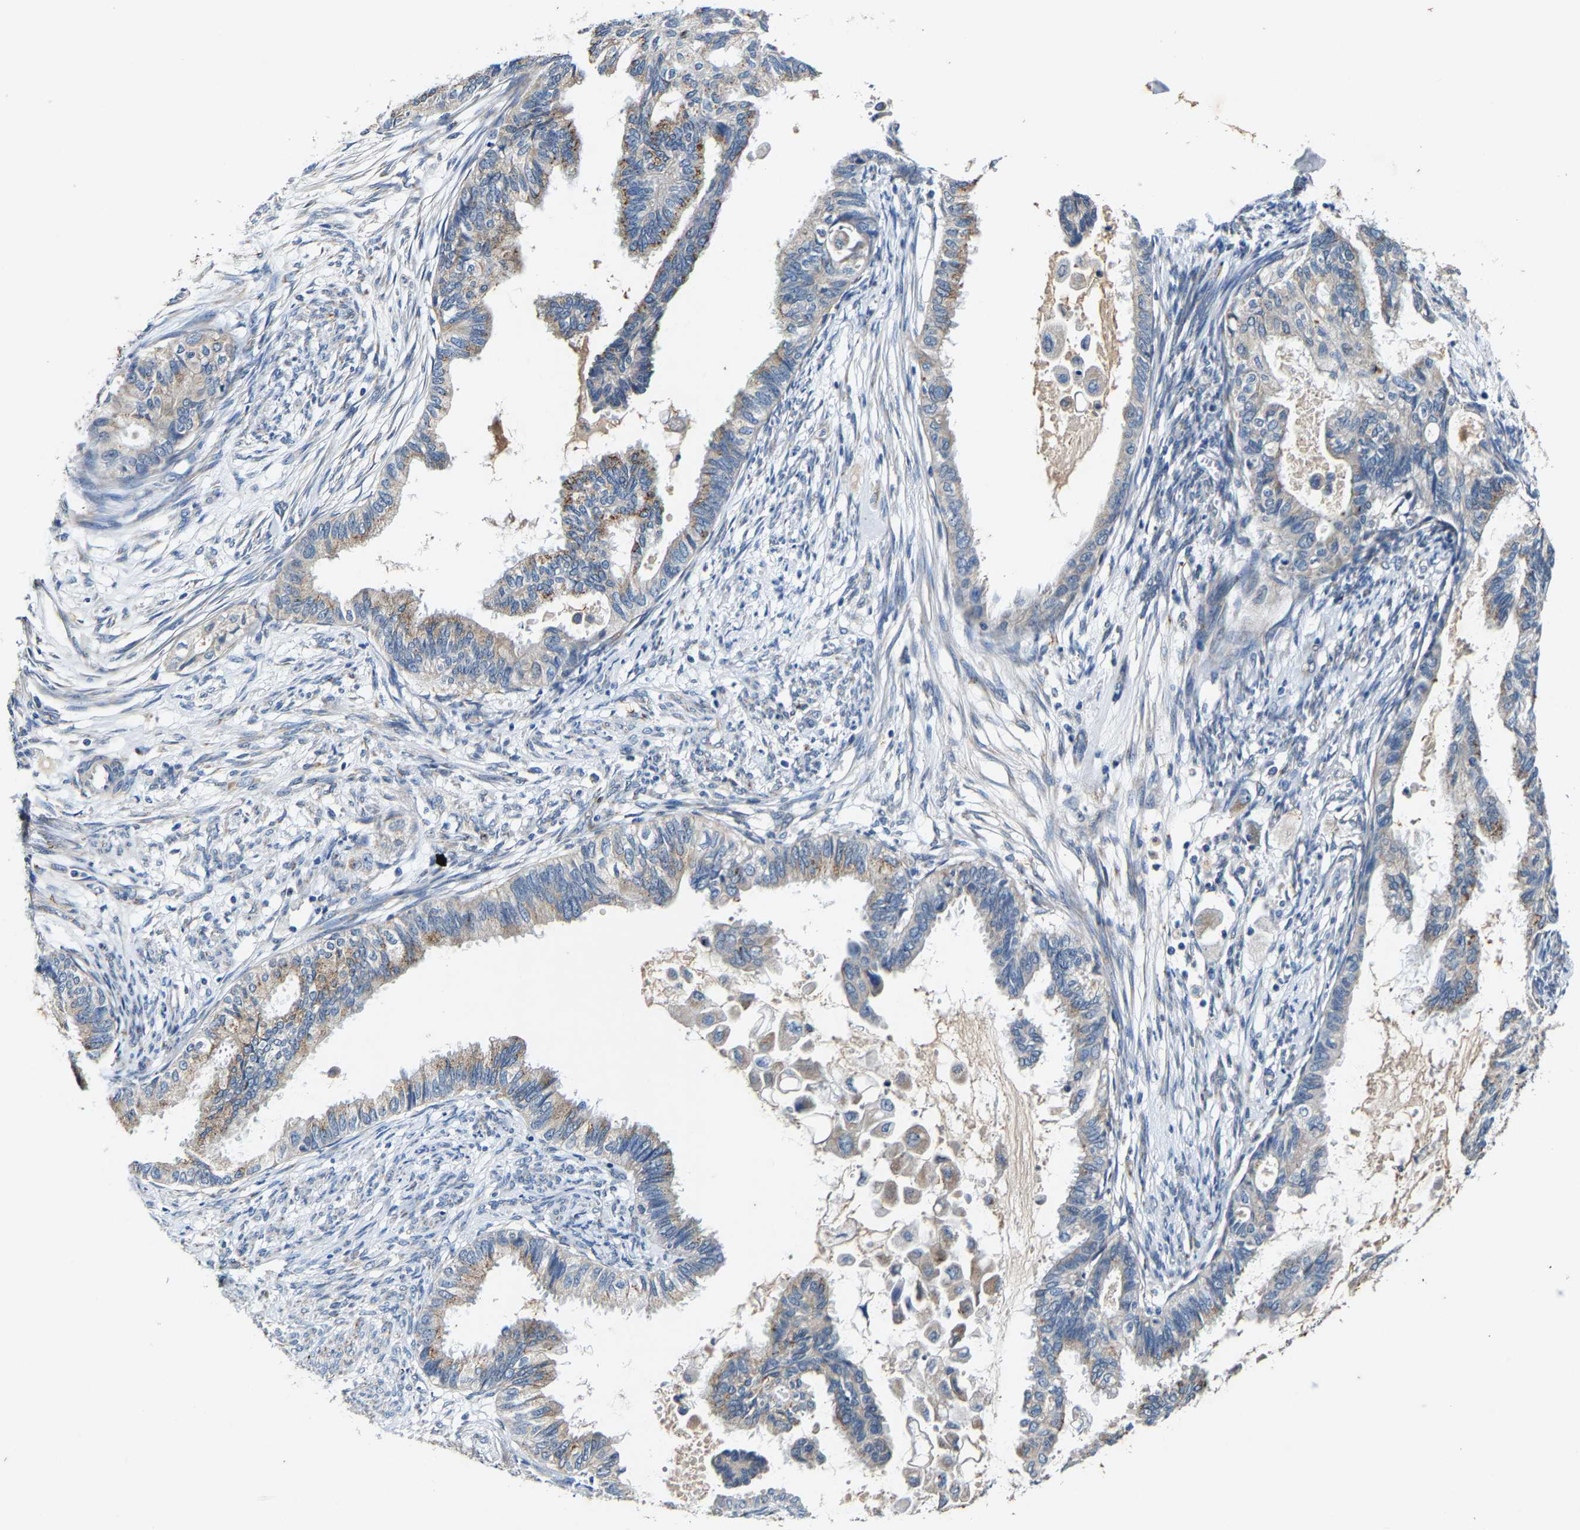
{"staining": {"intensity": "weak", "quantity": "25%-75%", "location": "cytoplasmic/membranous"}, "tissue": "cervical cancer", "cell_type": "Tumor cells", "image_type": "cancer", "snomed": [{"axis": "morphology", "description": "Normal tissue, NOS"}, {"axis": "morphology", "description": "Adenocarcinoma, NOS"}, {"axis": "topography", "description": "Cervix"}, {"axis": "topography", "description": "Endometrium"}], "caption": "Human cervical cancer (adenocarcinoma) stained with a brown dye exhibits weak cytoplasmic/membranous positive staining in approximately 25%-75% of tumor cells.", "gene": "SLC25A25", "patient": {"sex": "female", "age": 86}}